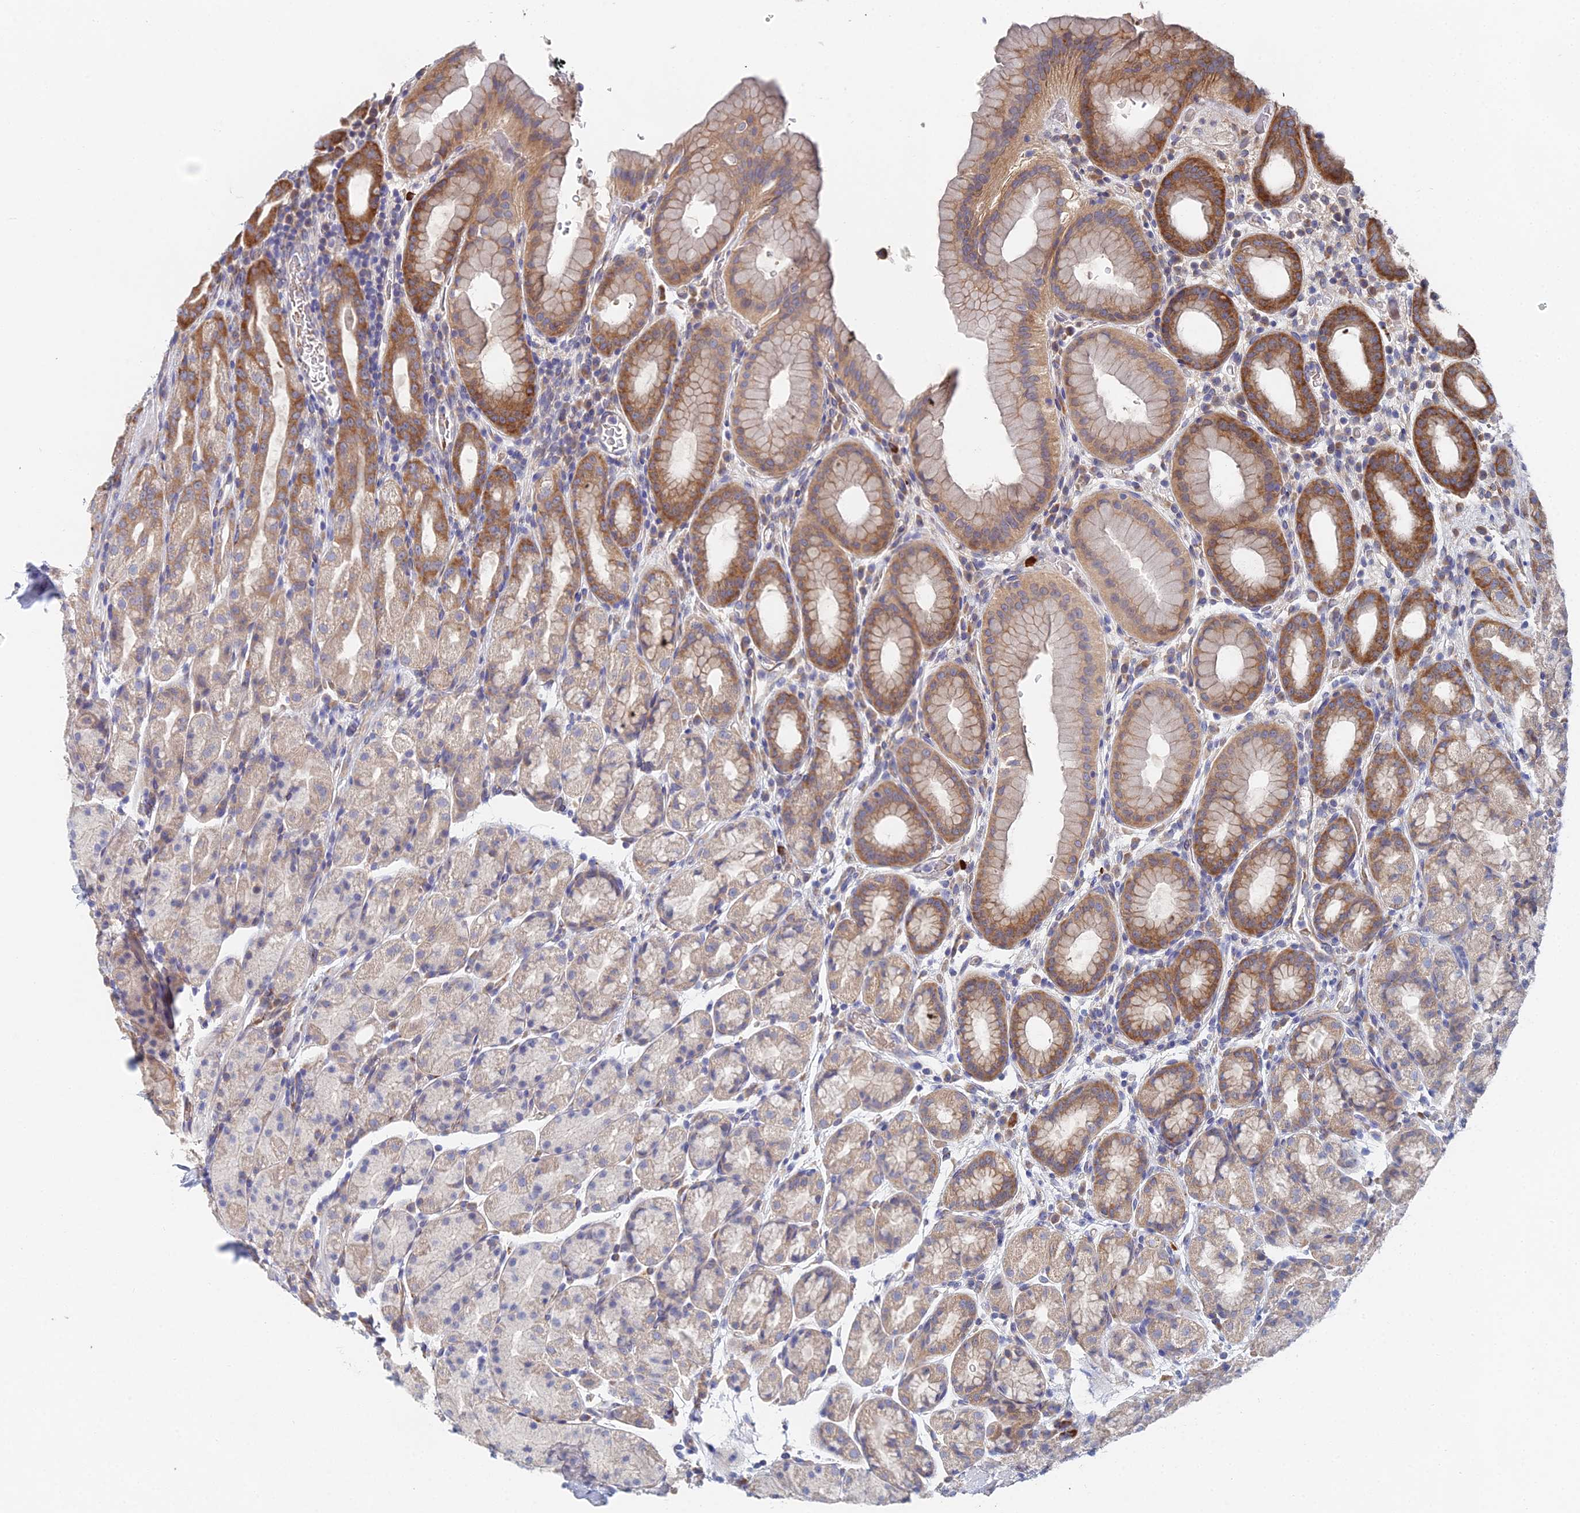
{"staining": {"intensity": "moderate", "quantity": "25%-75%", "location": "cytoplasmic/membranous"}, "tissue": "stomach", "cell_type": "Glandular cells", "image_type": "normal", "snomed": [{"axis": "morphology", "description": "Normal tissue, NOS"}, {"axis": "topography", "description": "Stomach, upper"}, {"axis": "topography", "description": "Stomach, lower"}, {"axis": "topography", "description": "Small intestine"}], "caption": "Moderate cytoplasmic/membranous staining is present in about 25%-75% of glandular cells in benign stomach. (DAB (3,3'-diaminobenzidine) = brown stain, brightfield microscopy at high magnification).", "gene": "ELOF1", "patient": {"sex": "male", "age": 68}}